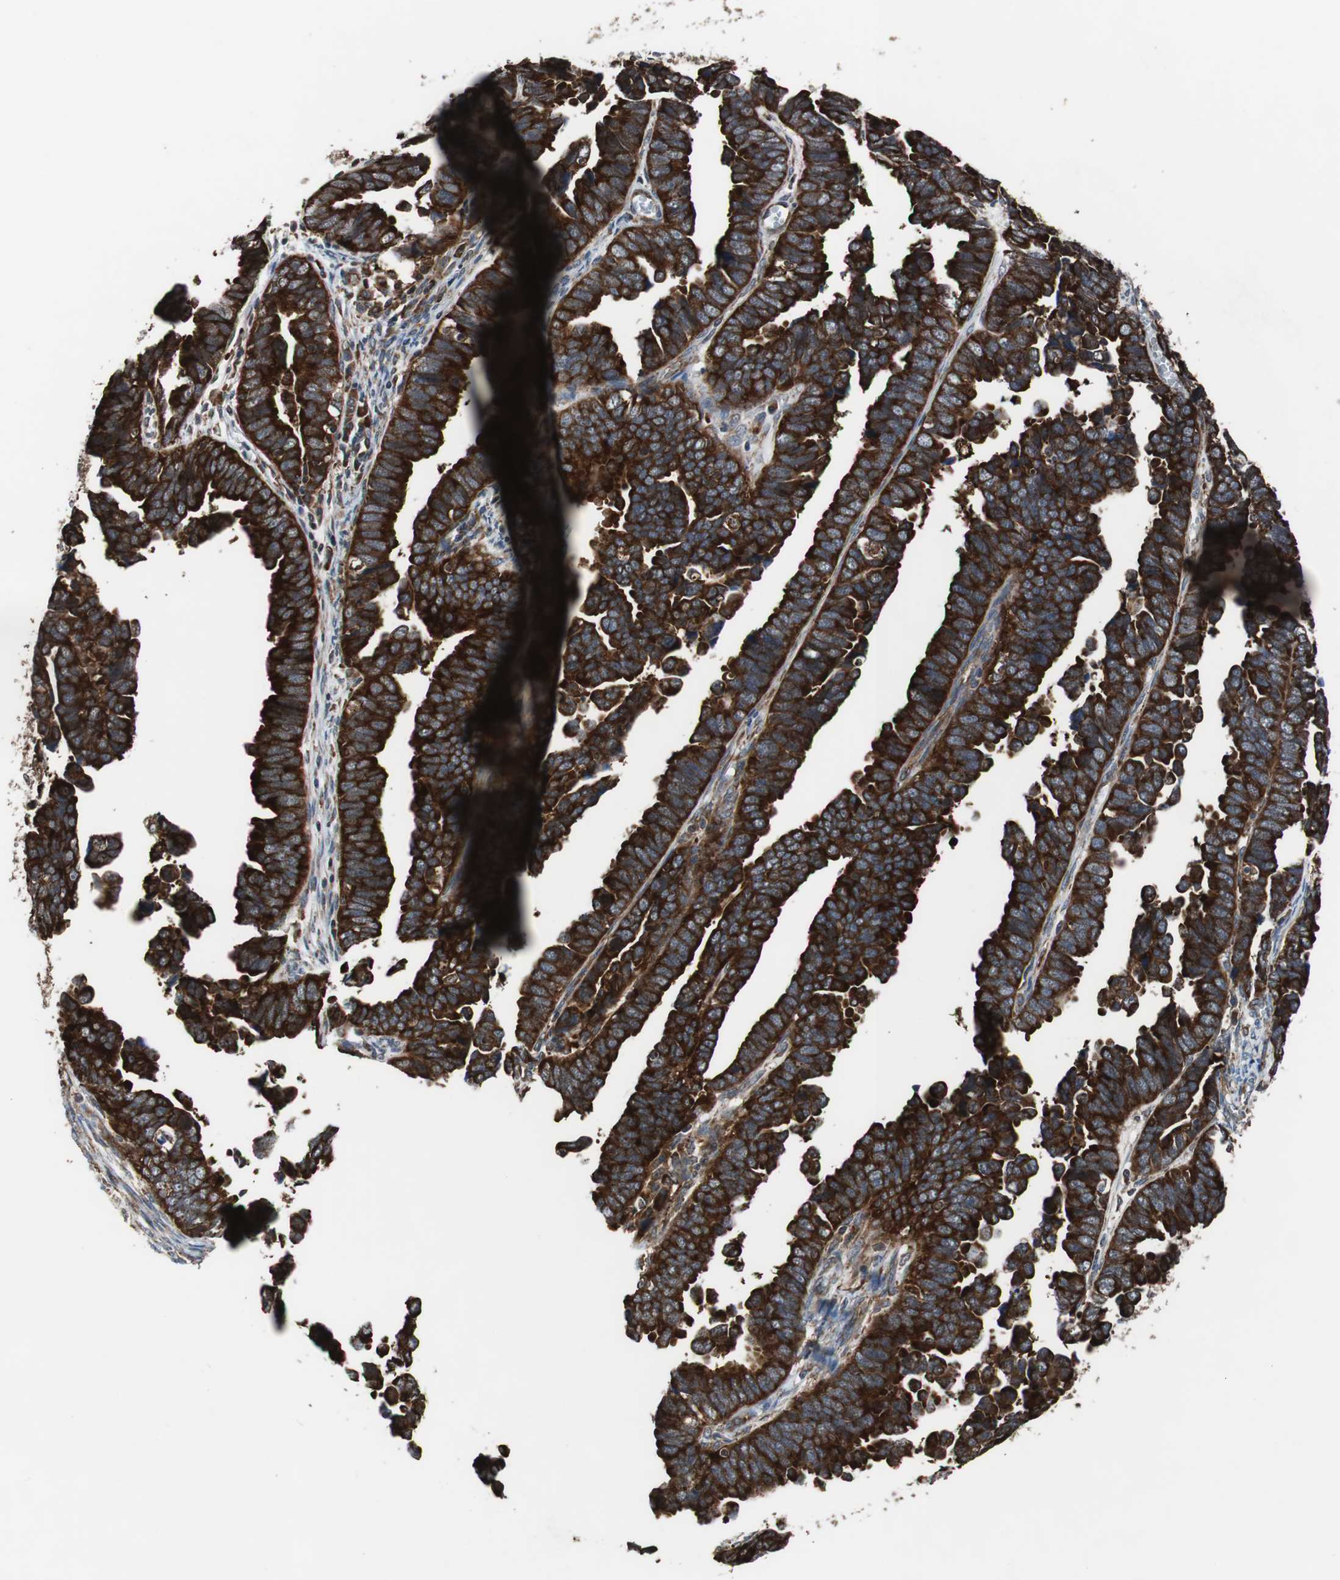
{"staining": {"intensity": "strong", "quantity": ">75%", "location": "cytoplasmic/membranous"}, "tissue": "endometrial cancer", "cell_type": "Tumor cells", "image_type": "cancer", "snomed": [{"axis": "morphology", "description": "Adenocarcinoma, NOS"}, {"axis": "topography", "description": "Endometrium"}], "caption": "Immunohistochemical staining of endometrial cancer displays strong cytoplasmic/membranous protein positivity in approximately >75% of tumor cells.", "gene": "USP10", "patient": {"sex": "female", "age": 75}}